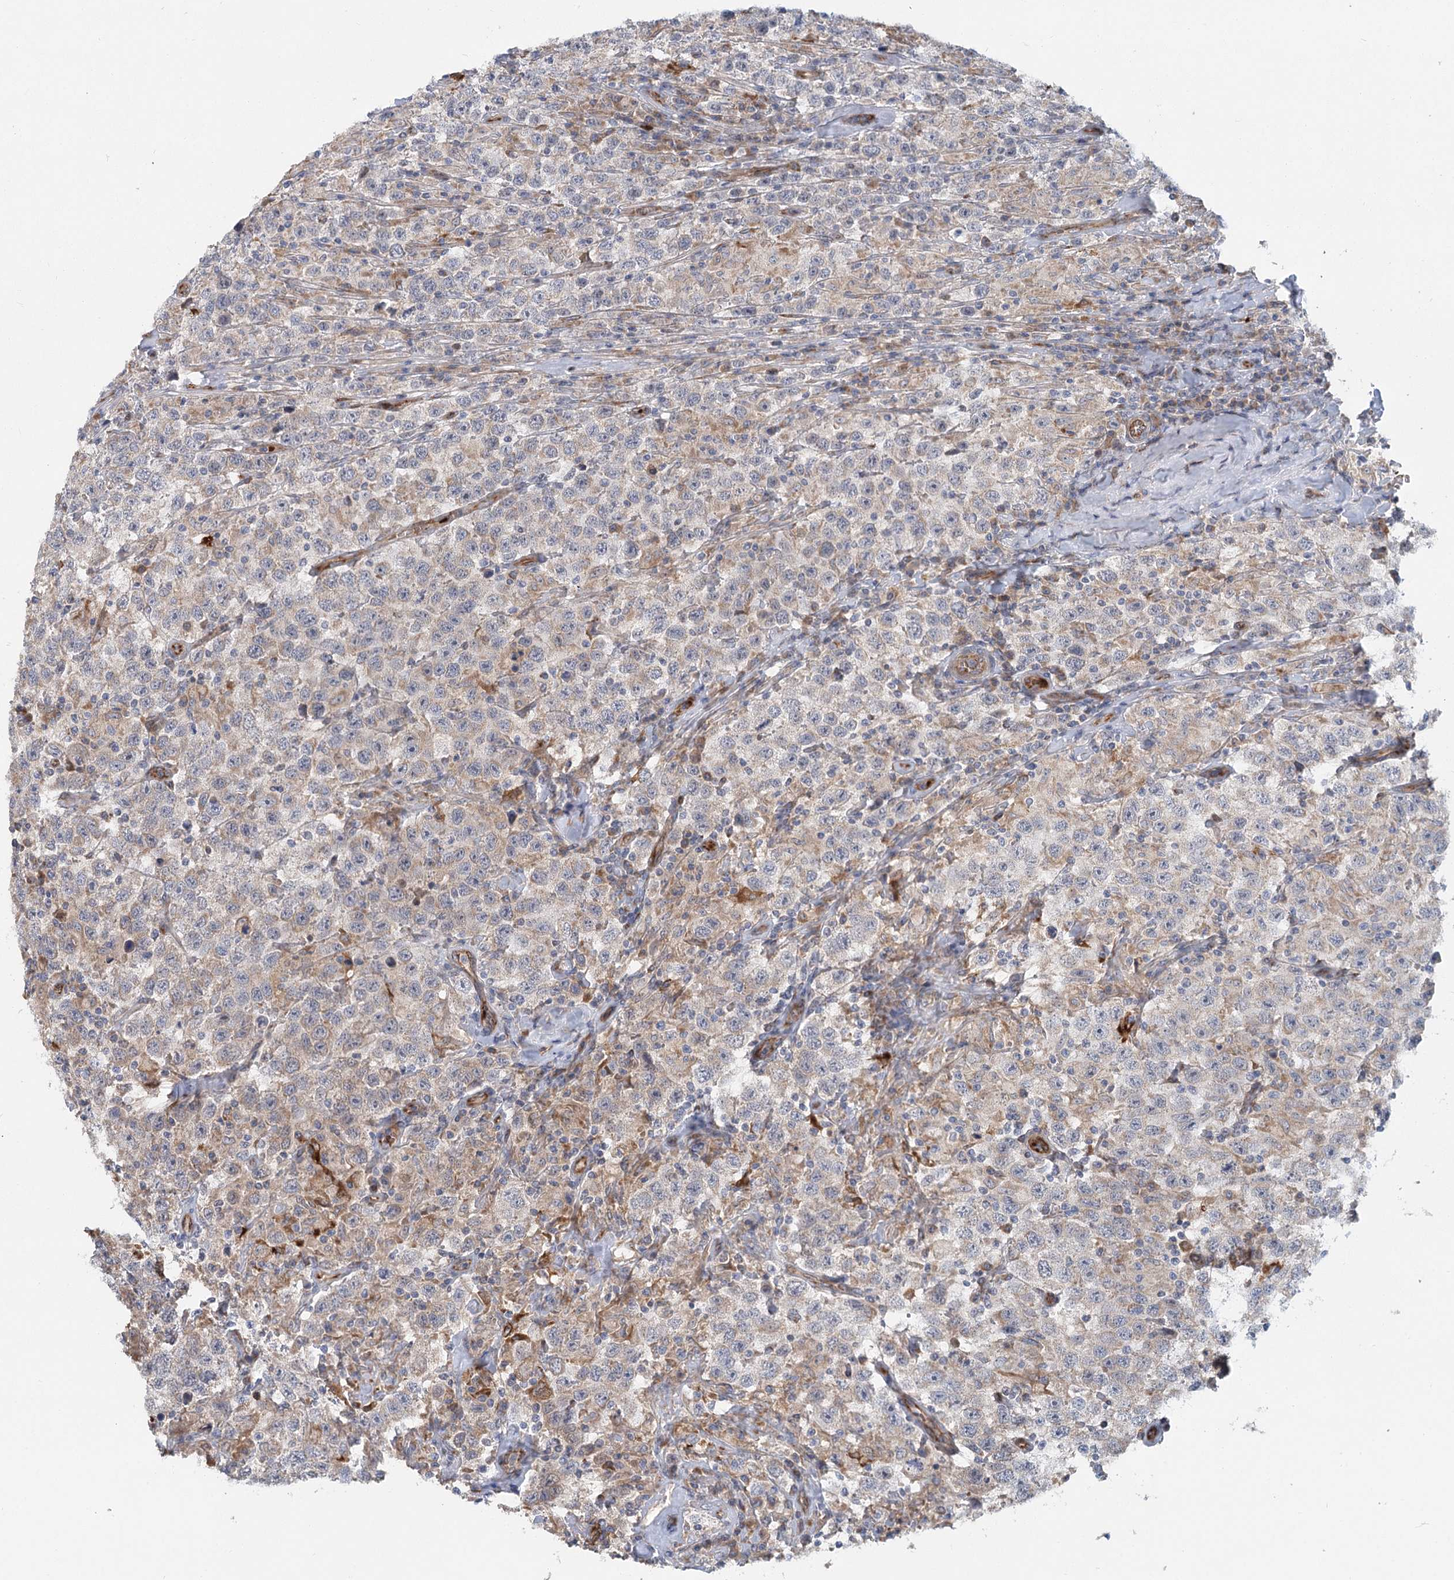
{"staining": {"intensity": "weak", "quantity": "25%-75%", "location": "cytoplasmic/membranous"}, "tissue": "testis cancer", "cell_type": "Tumor cells", "image_type": "cancer", "snomed": [{"axis": "morphology", "description": "Seminoma, NOS"}, {"axis": "topography", "description": "Testis"}], "caption": "Protein staining of testis cancer (seminoma) tissue reveals weak cytoplasmic/membranous expression in about 25%-75% of tumor cells.", "gene": "CIB4", "patient": {"sex": "male", "age": 41}}